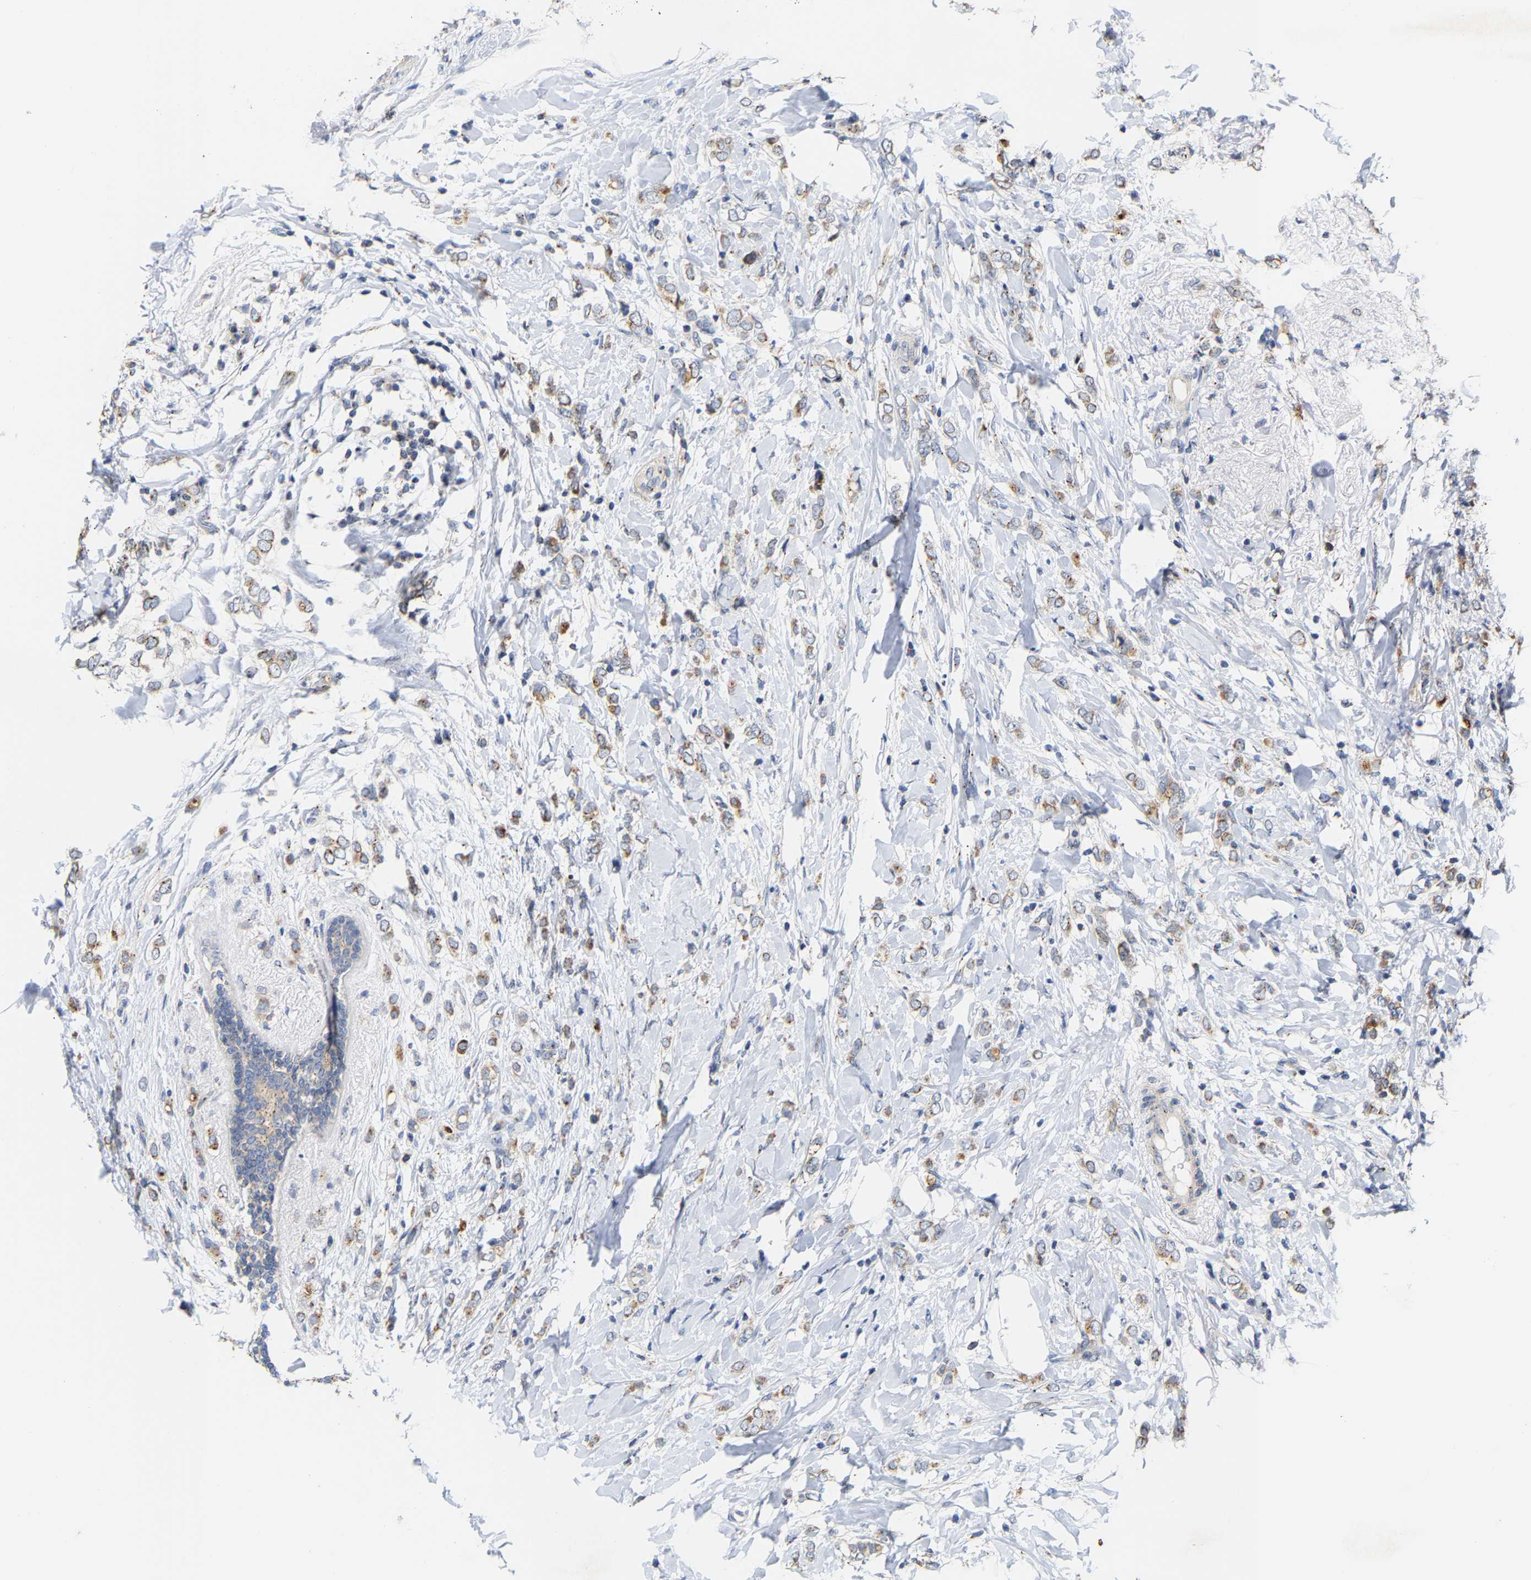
{"staining": {"intensity": "weak", "quantity": ">75%", "location": "cytoplasmic/membranous"}, "tissue": "breast cancer", "cell_type": "Tumor cells", "image_type": "cancer", "snomed": [{"axis": "morphology", "description": "Normal tissue, NOS"}, {"axis": "morphology", "description": "Lobular carcinoma"}, {"axis": "topography", "description": "Breast"}], "caption": "A brown stain labels weak cytoplasmic/membranous expression of a protein in human lobular carcinoma (breast) tumor cells.", "gene": "PCNT", "patient": {"sex": "female", "age": 47}}